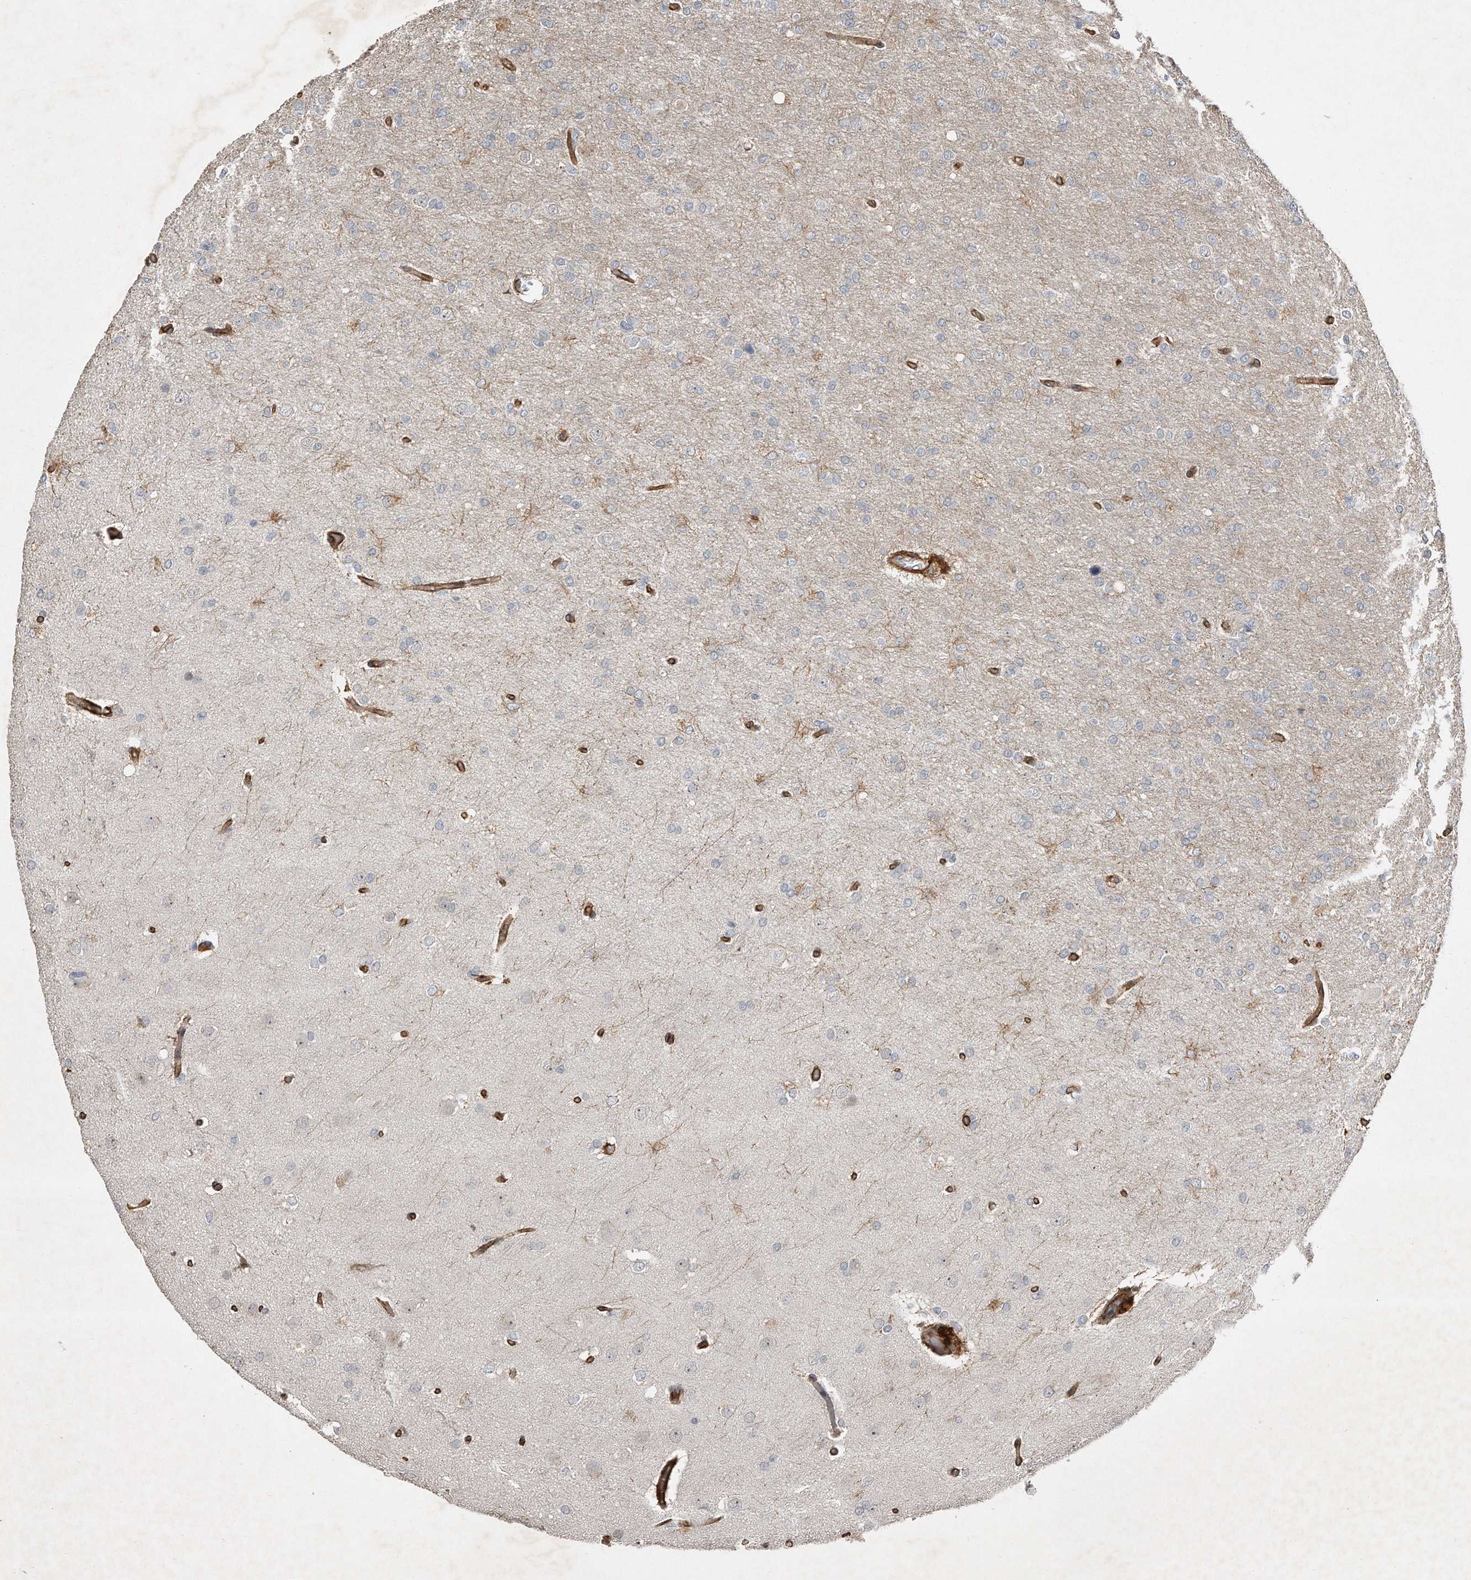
{"staining": {"intensity": "negative", "quantity": "none", "location": "none"}, "tissue": "glioma", "cell_type": "Tumor cells", "image_type": "cancer", "snomed": [{"axis": "morphology", "description": "Glioma, malignant, High grade"}, {"axis": "topography", "description": "Cerebral cortex"}], "caption": "A histopathology image of human malignant glioma (high-grade) is negative for staining in tumor cells.", "gene": "SNAP47", "patient": {"sex": "female", "age": 36}}